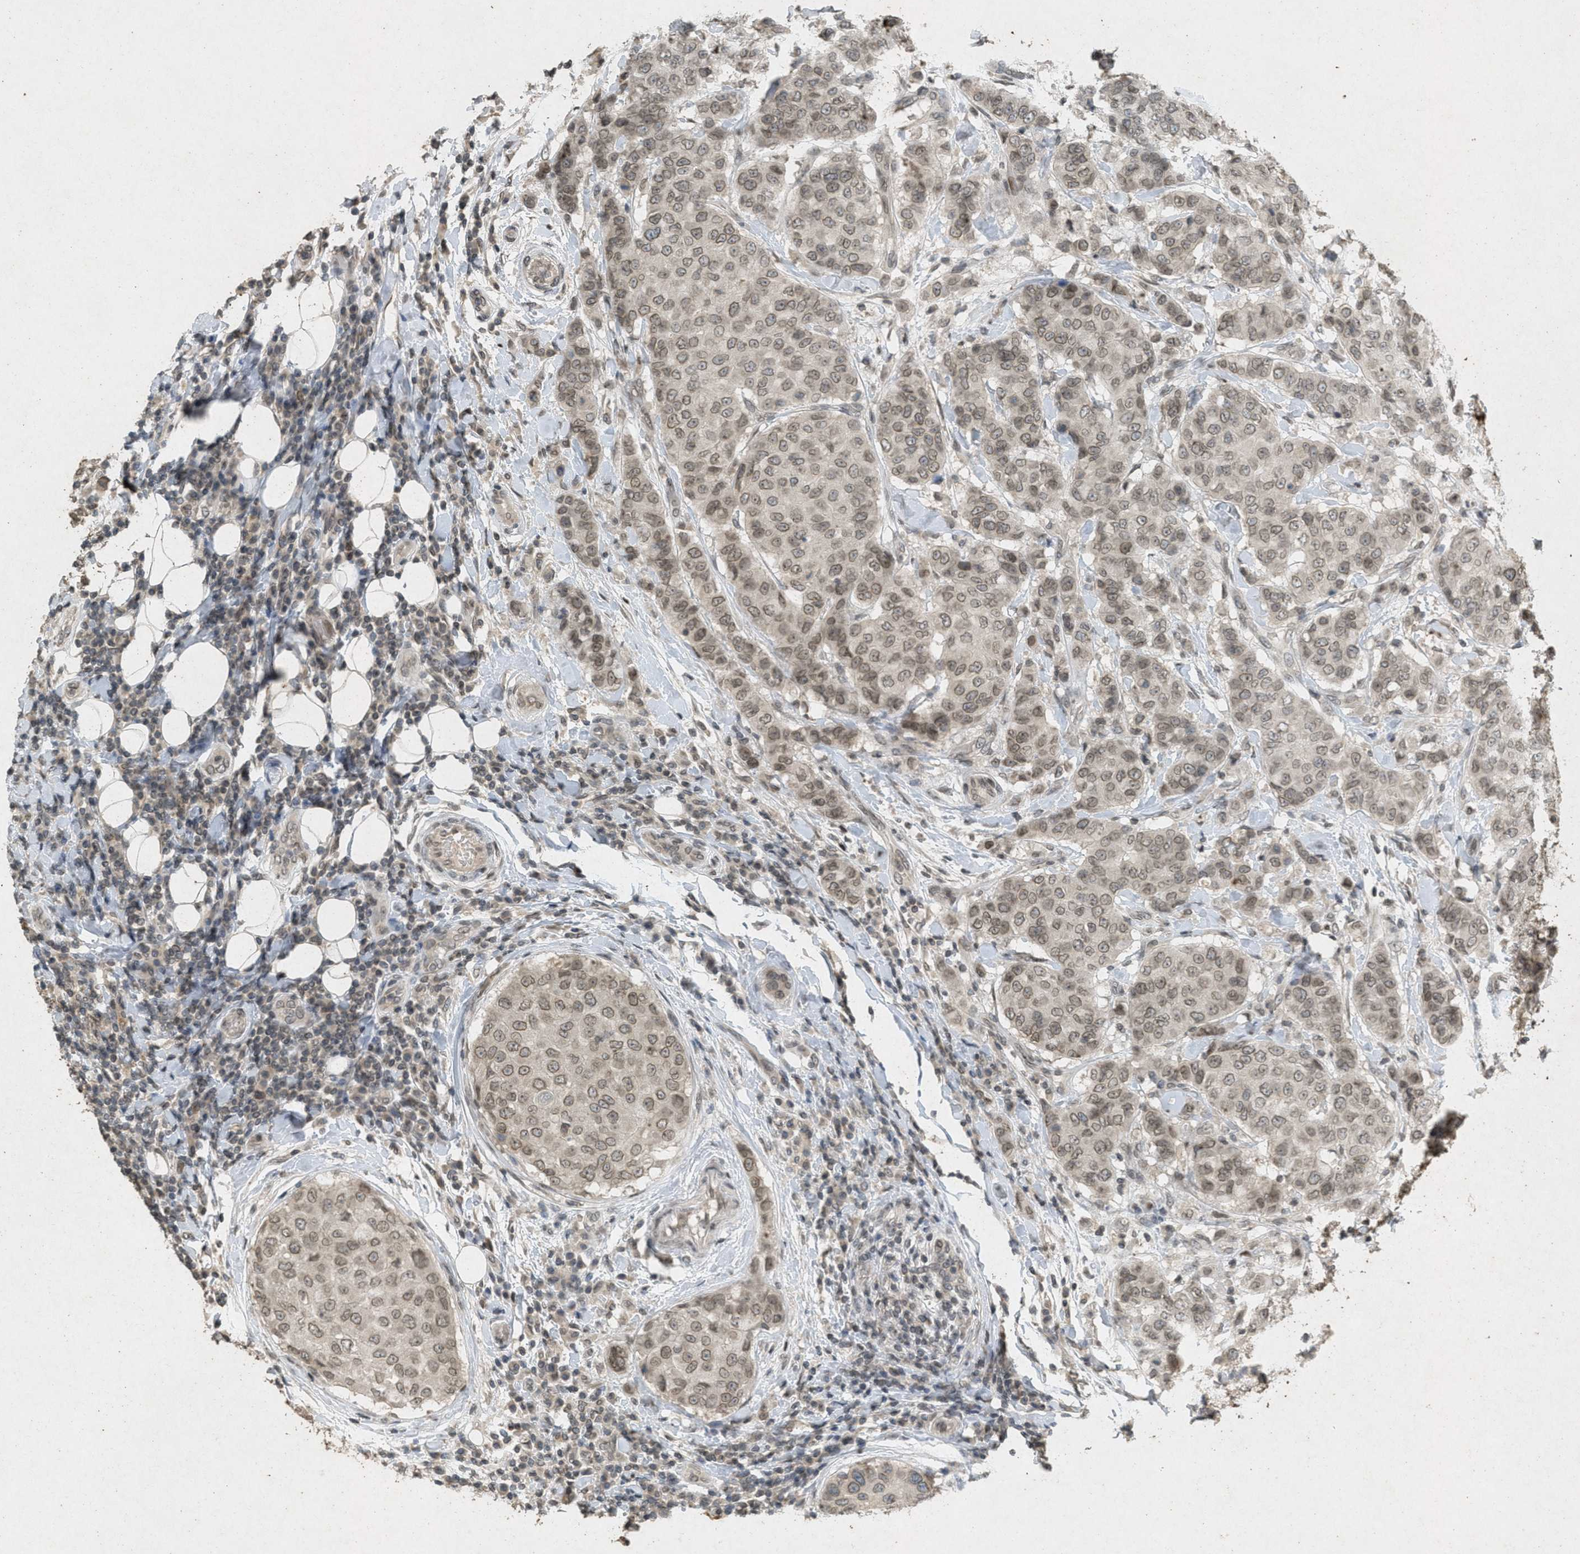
{"staining": {"intensity": "moderate", "quantity": ">75%", "location": "cytoplasmic/membranous,nuclear"}, "tissue": "breast cancer", "cell_type": "Tumor cells", "image_type": "cancer", "snomed": [{"axis": "morphology", "description": "Duct carcinoma"}, {"axis": "topography", "description": "Breast"}], "caption": "A medium amount of moderate cytoplasmic/membranous and nuclear expression is identified in about >75% of tumor cells in infiltrating ductal carcinoma (breast) tissue. The protein is stained brown, and the nuclei are stained in blue (DAB IHC with brightfield microscopy, high magnification).", "gene": "ABHD6", "patient": {"sex": "female", "age": 27}}